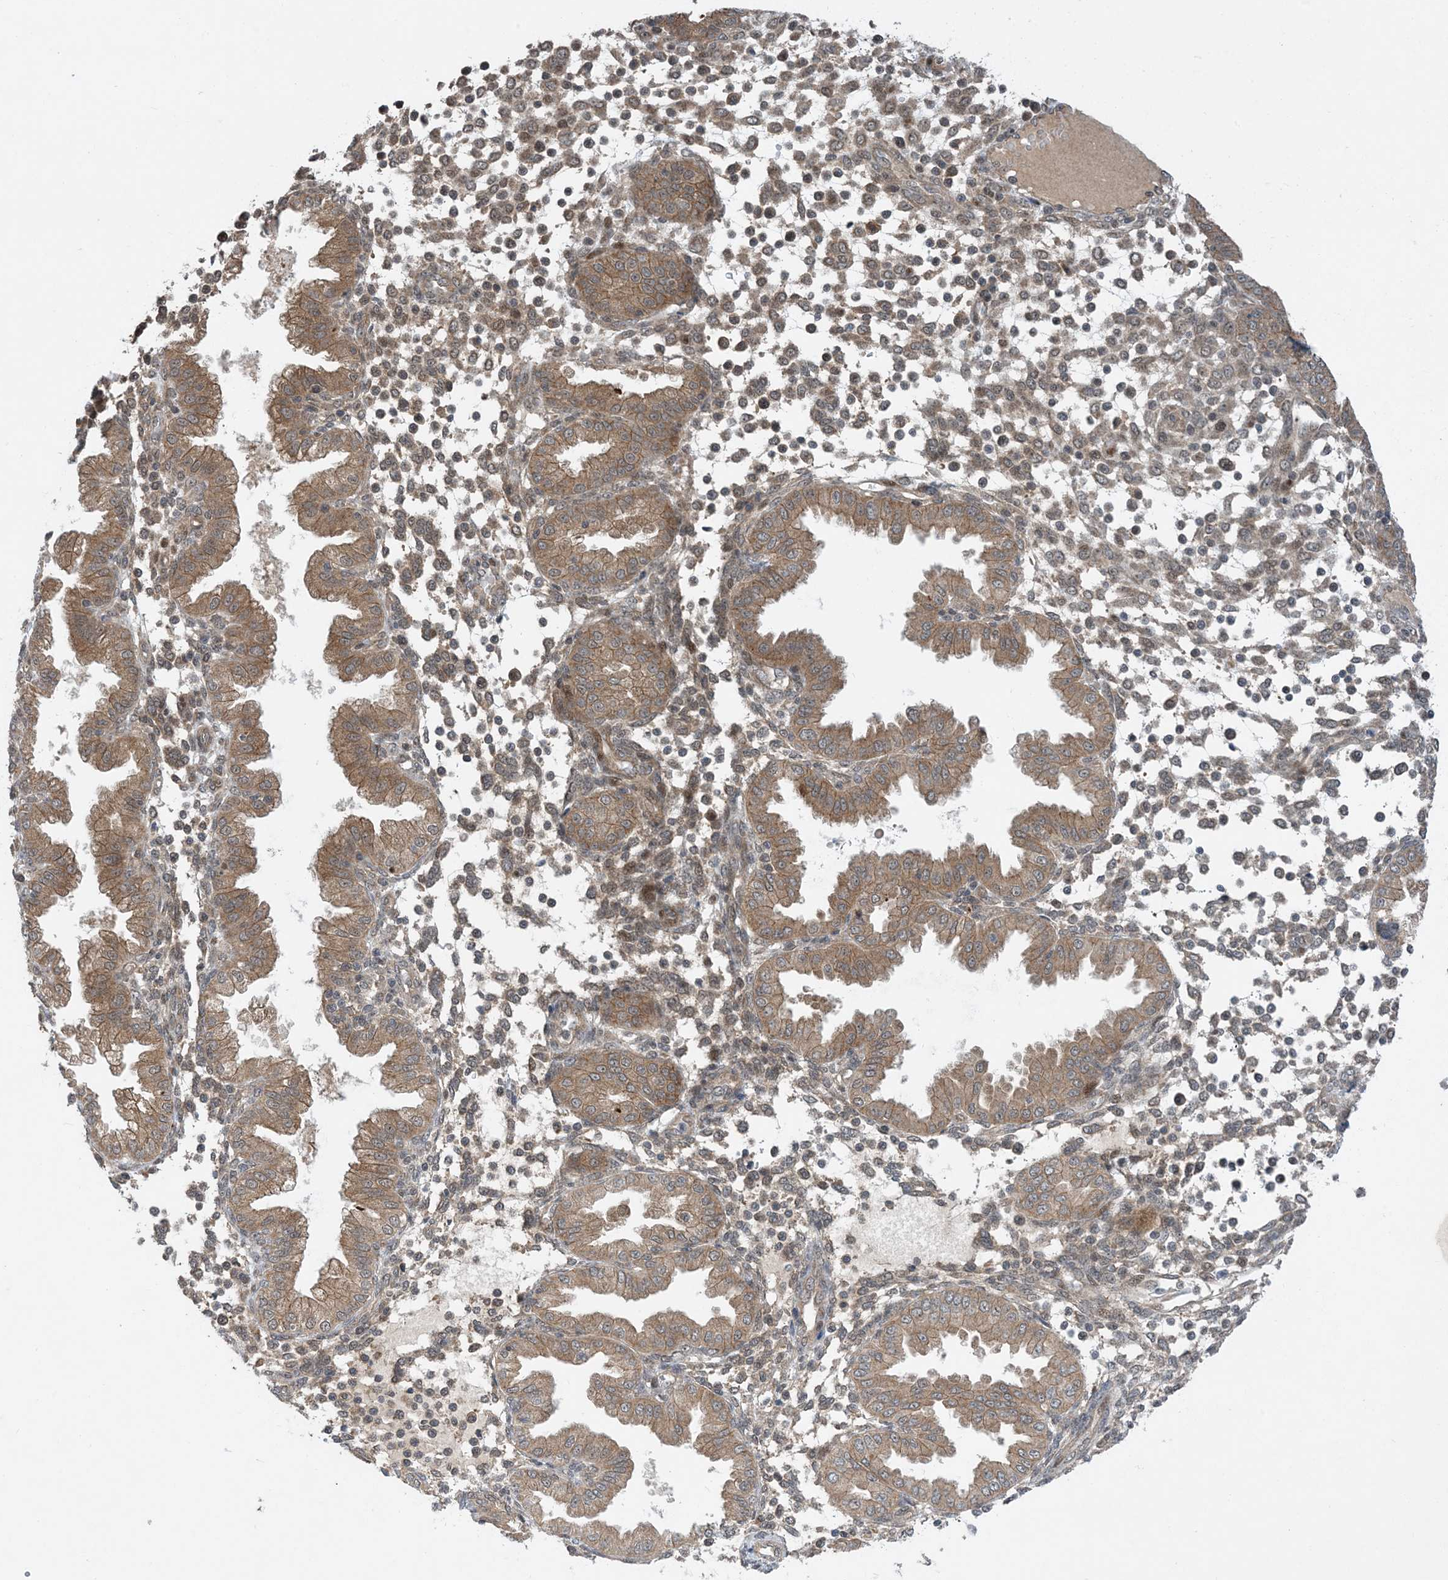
{"staining": {"intensity": "strong", "quantity": "25%-75%", "location": "cytoplasmic/membranous"}, "tissue": "endometrium", "cell_type": "Cells in endometrial stroma", "image_type": "normal", "snomed": [{"axis": "morphology", "description": "Normal tissue, NOS"}, {"axis": "topography", "description": "Endometrium"}], "caption": "Protein staining demonstrates strong cytoplasmic/membranous expression in about 25%-75% of cells in endometrial stroma in unremarkable endometrium.", "gene": "HEMK1", "patient": {"sex": "female", "age": 53}}